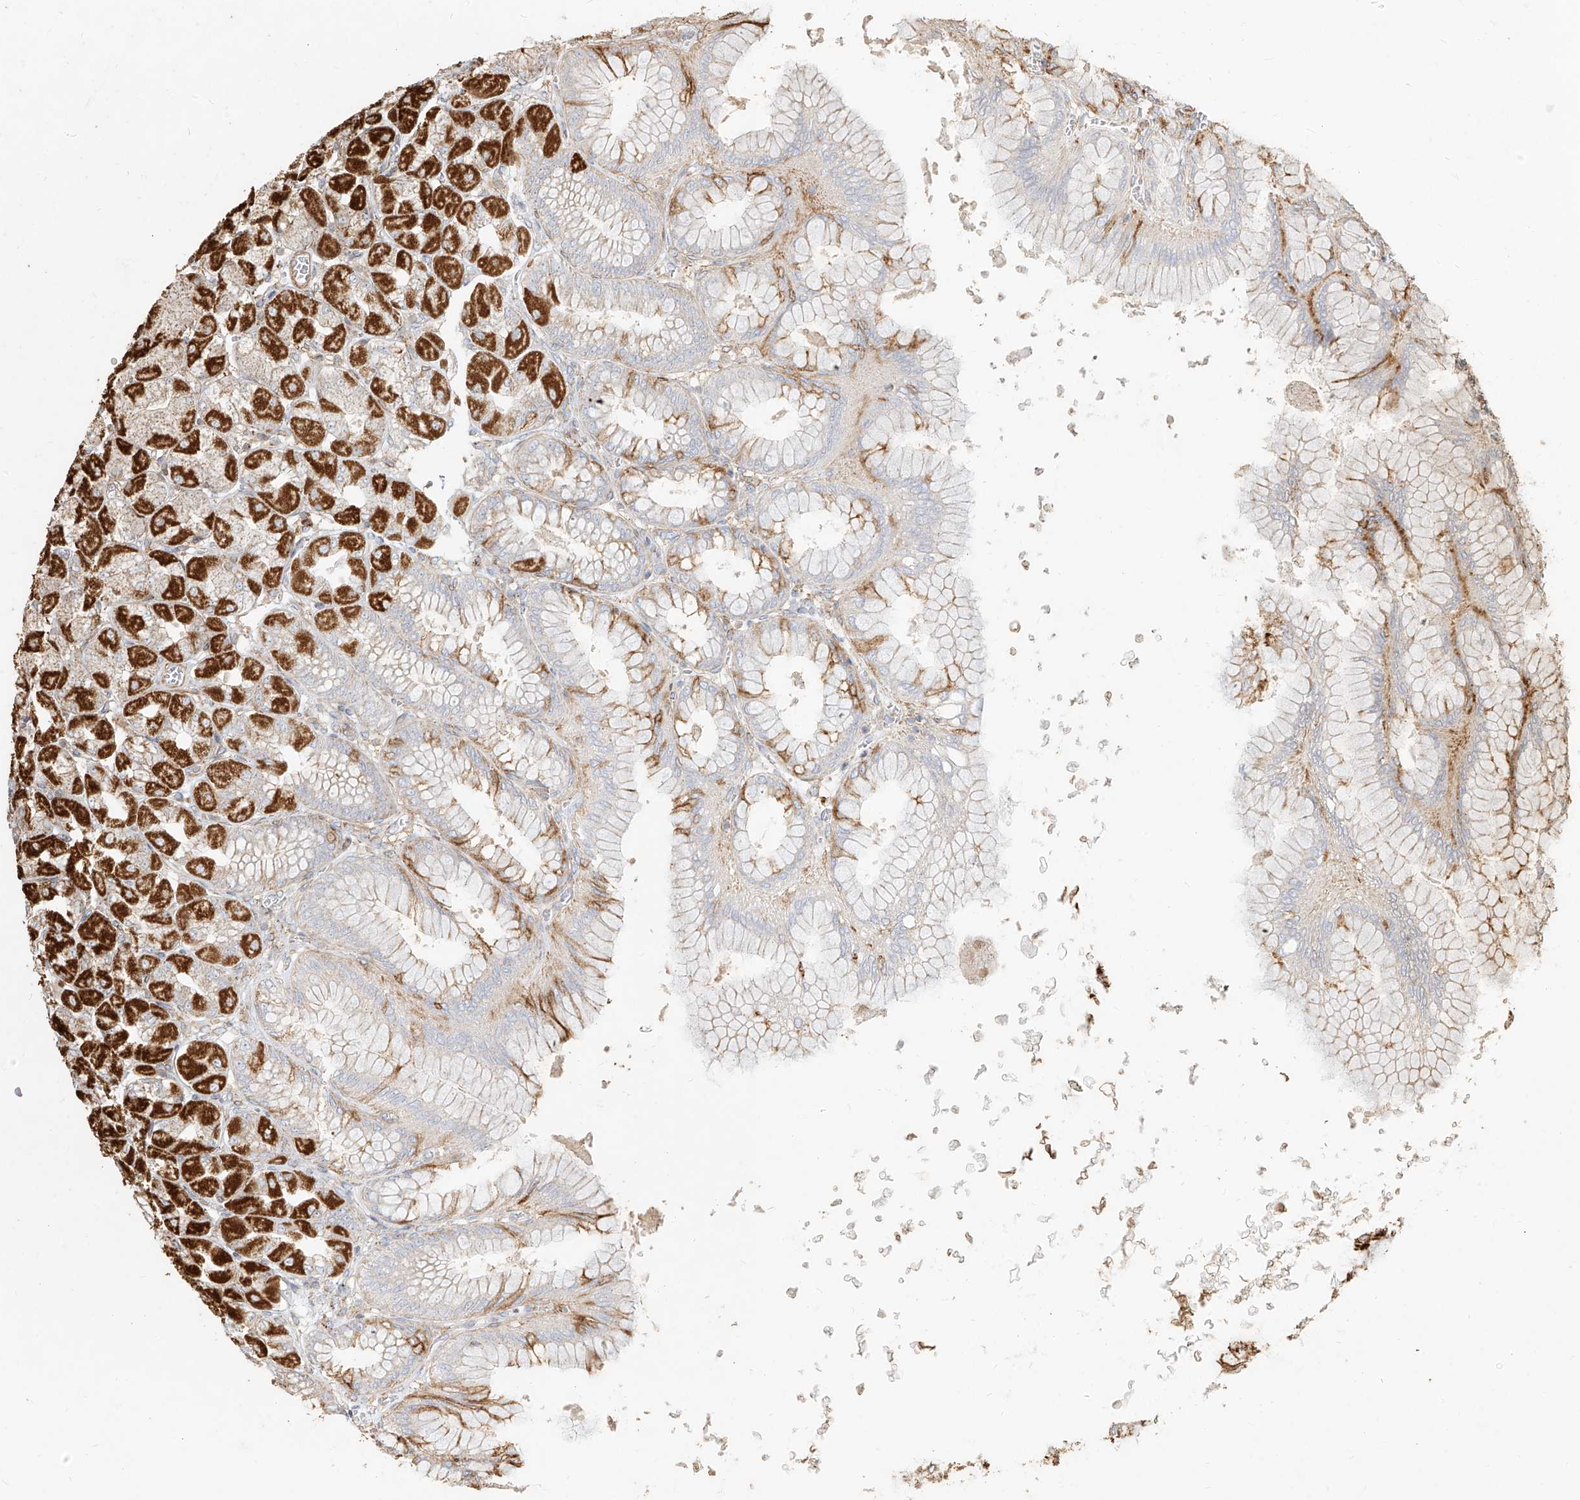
{"staining": {"intensity": "strong", "quantity": "25%-75%", "location": "cytoplasmic/membranous"}, "tissue": "stomach", "cell_type": "Glandular cells", "image_type": "normal", "snomed": [{"axis": "morphology", "description": "Normal tissue, NOS"}, {"axis": "topography", "description": "Stomach, upper"}], "caption": "IHC staining of benign stomach, which exhibits high levels of strong cytoplasmic/membranous staining in about 25%-75% of glandular cells indicating strong cytoplasmic/membranous protein positivity. The staining was performed using DAB (3,3'-diaminobenzidine) (brown) for protein detection and nuclei were counterstained in hematoxylin (blue).", "gene": "MTX2", "patient": {"sex": "female", "age": 56}}